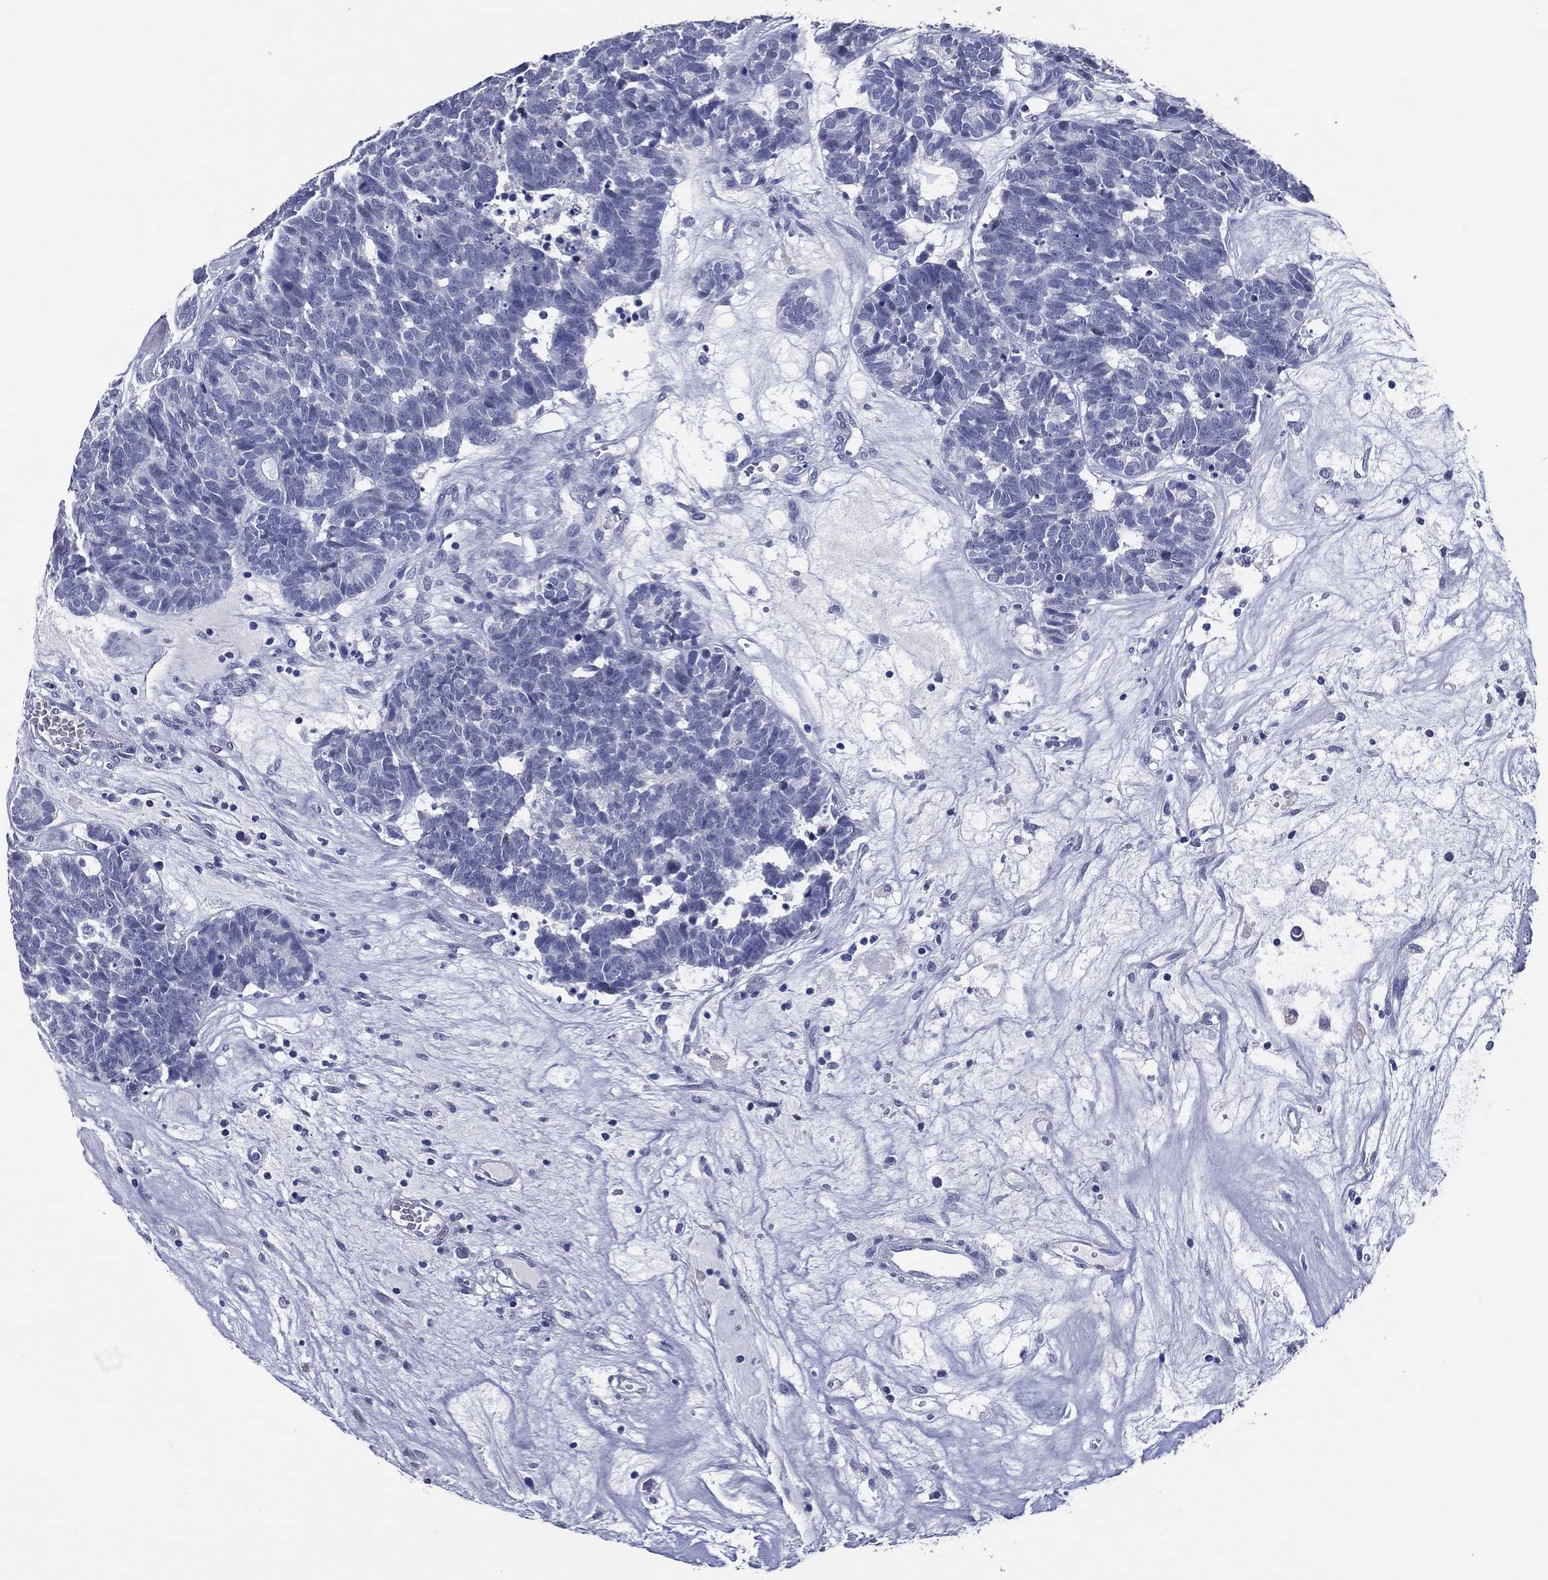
{"staining": {"intensity": "negative", "quantity": "none", "location": "none"}, "tissue": "head and neck cancer", "cell_type": "Tumor cells", "image_type": "cancer", "snomed": [{"axis": "morphology", "description": "Adenocarcinoma, NOS"}, {"axis": "topography", "description": "Head-Neck"}], "caption": "Immunohistochemistry (IHC) histopathology image of neoplastic tissue: head and neck adenocarcinoma stained with DAB (3,3'-diaminobenzidine) reveals no significant protein staining in tumor cells. (DAB immunohistochemistry (IHC), high magnification).", "gene": "TFAP2A", "patient": {"sex": "female", "age": 81}}